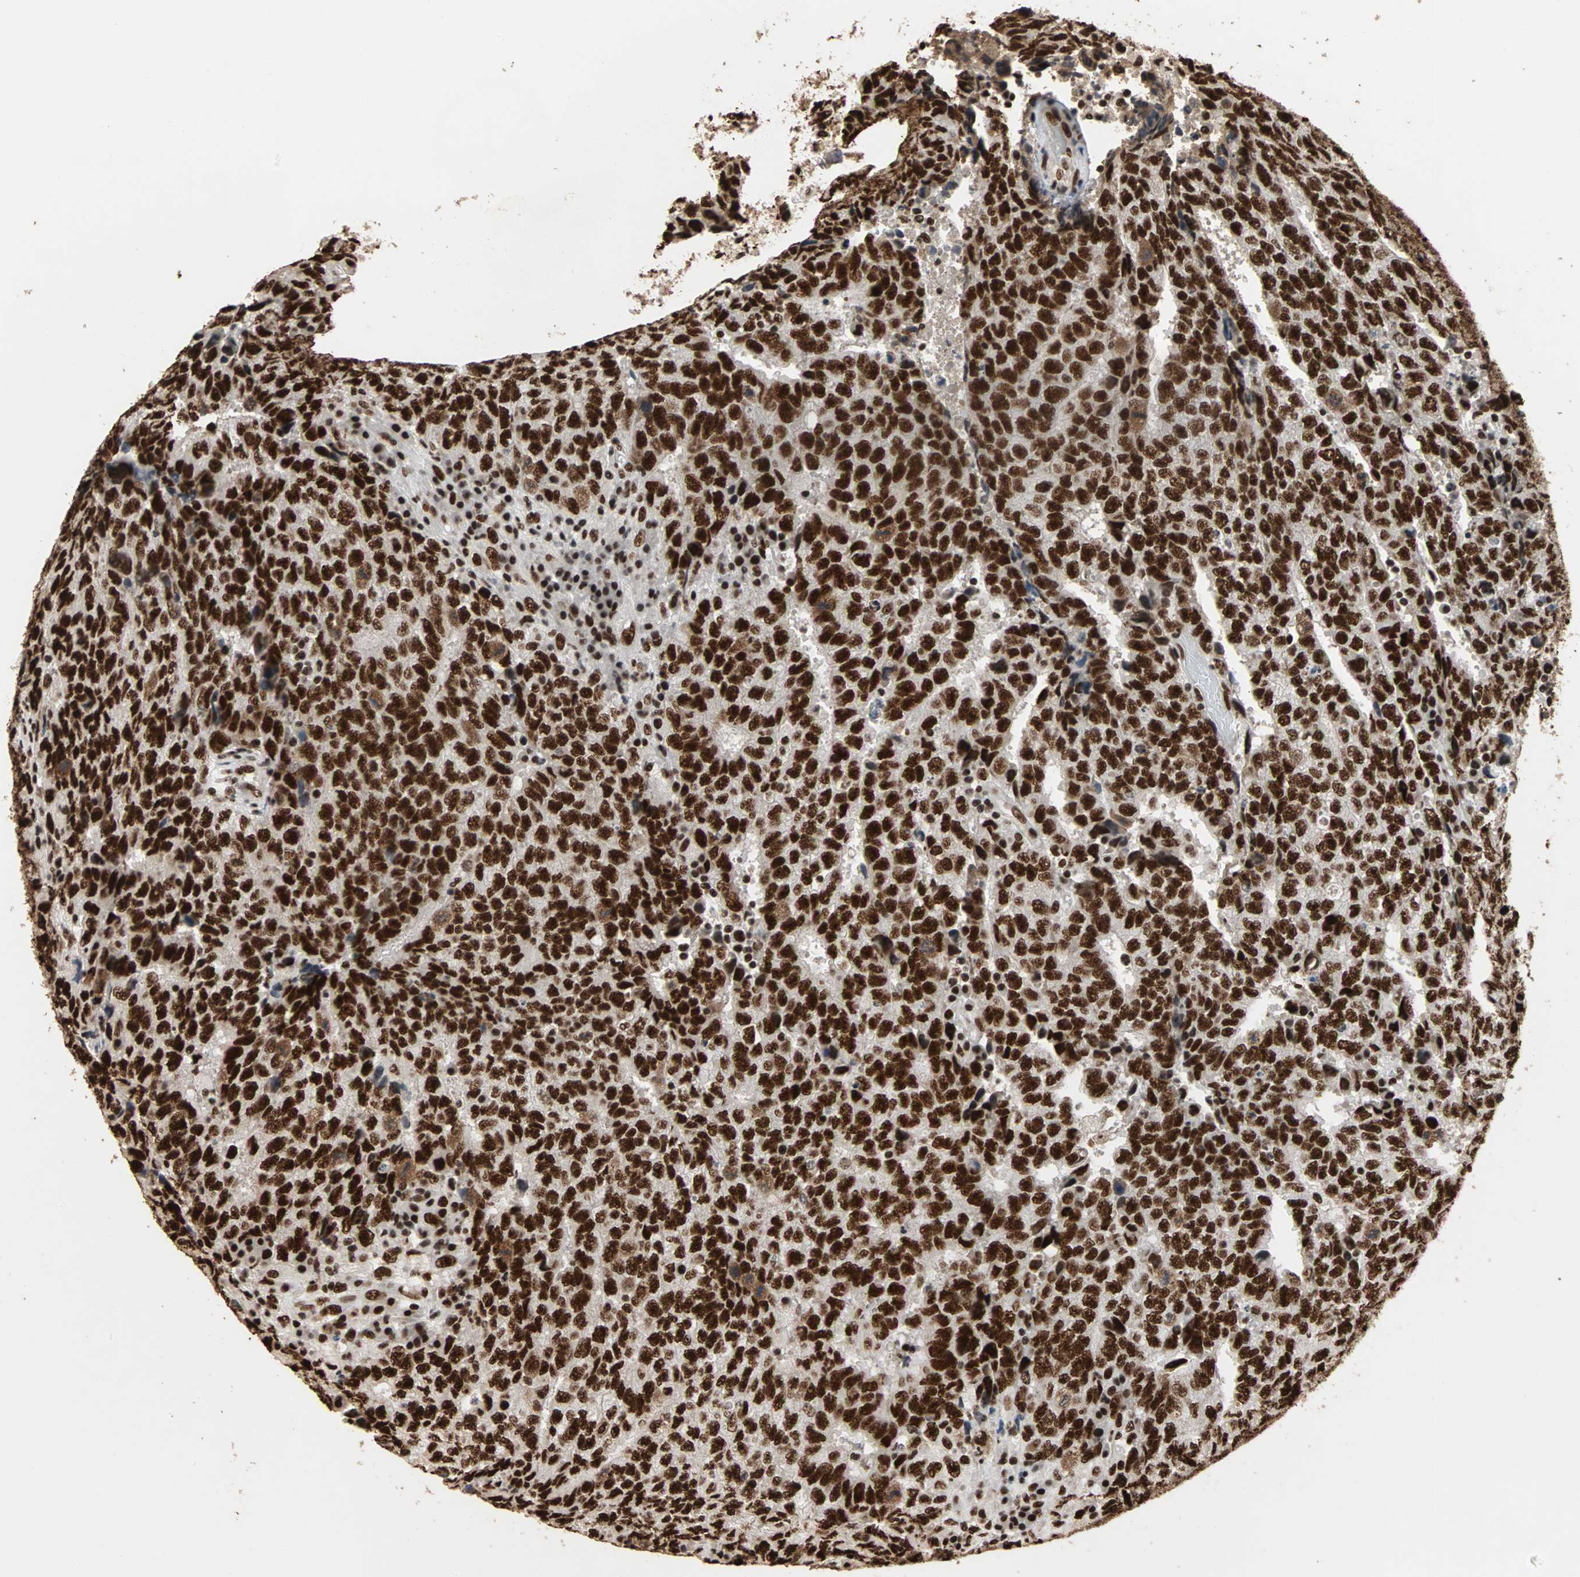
{"staining": {"intensity": "strong", "quantity": ">75%", "location": "nuclear"}, "tissue": "testis cancer", "cell_type": "Tumor cells", "image_type": "cancer", "snomed": [{"axis": "morphology", "description": "Necrosis, NOS"}, {"axis": "morphology", "description": "Carcinoma, Embryonal, NOS"}, {"axis": "topography", "description": "Testis"}], "caption": "This is a micrograph of IHC staining of embryonal carcinoma (testis), which shows strong positivity in the nuclear of tumor cells.", "gene": "ILF2", "patient": {"sex": "male", "age": 19}}